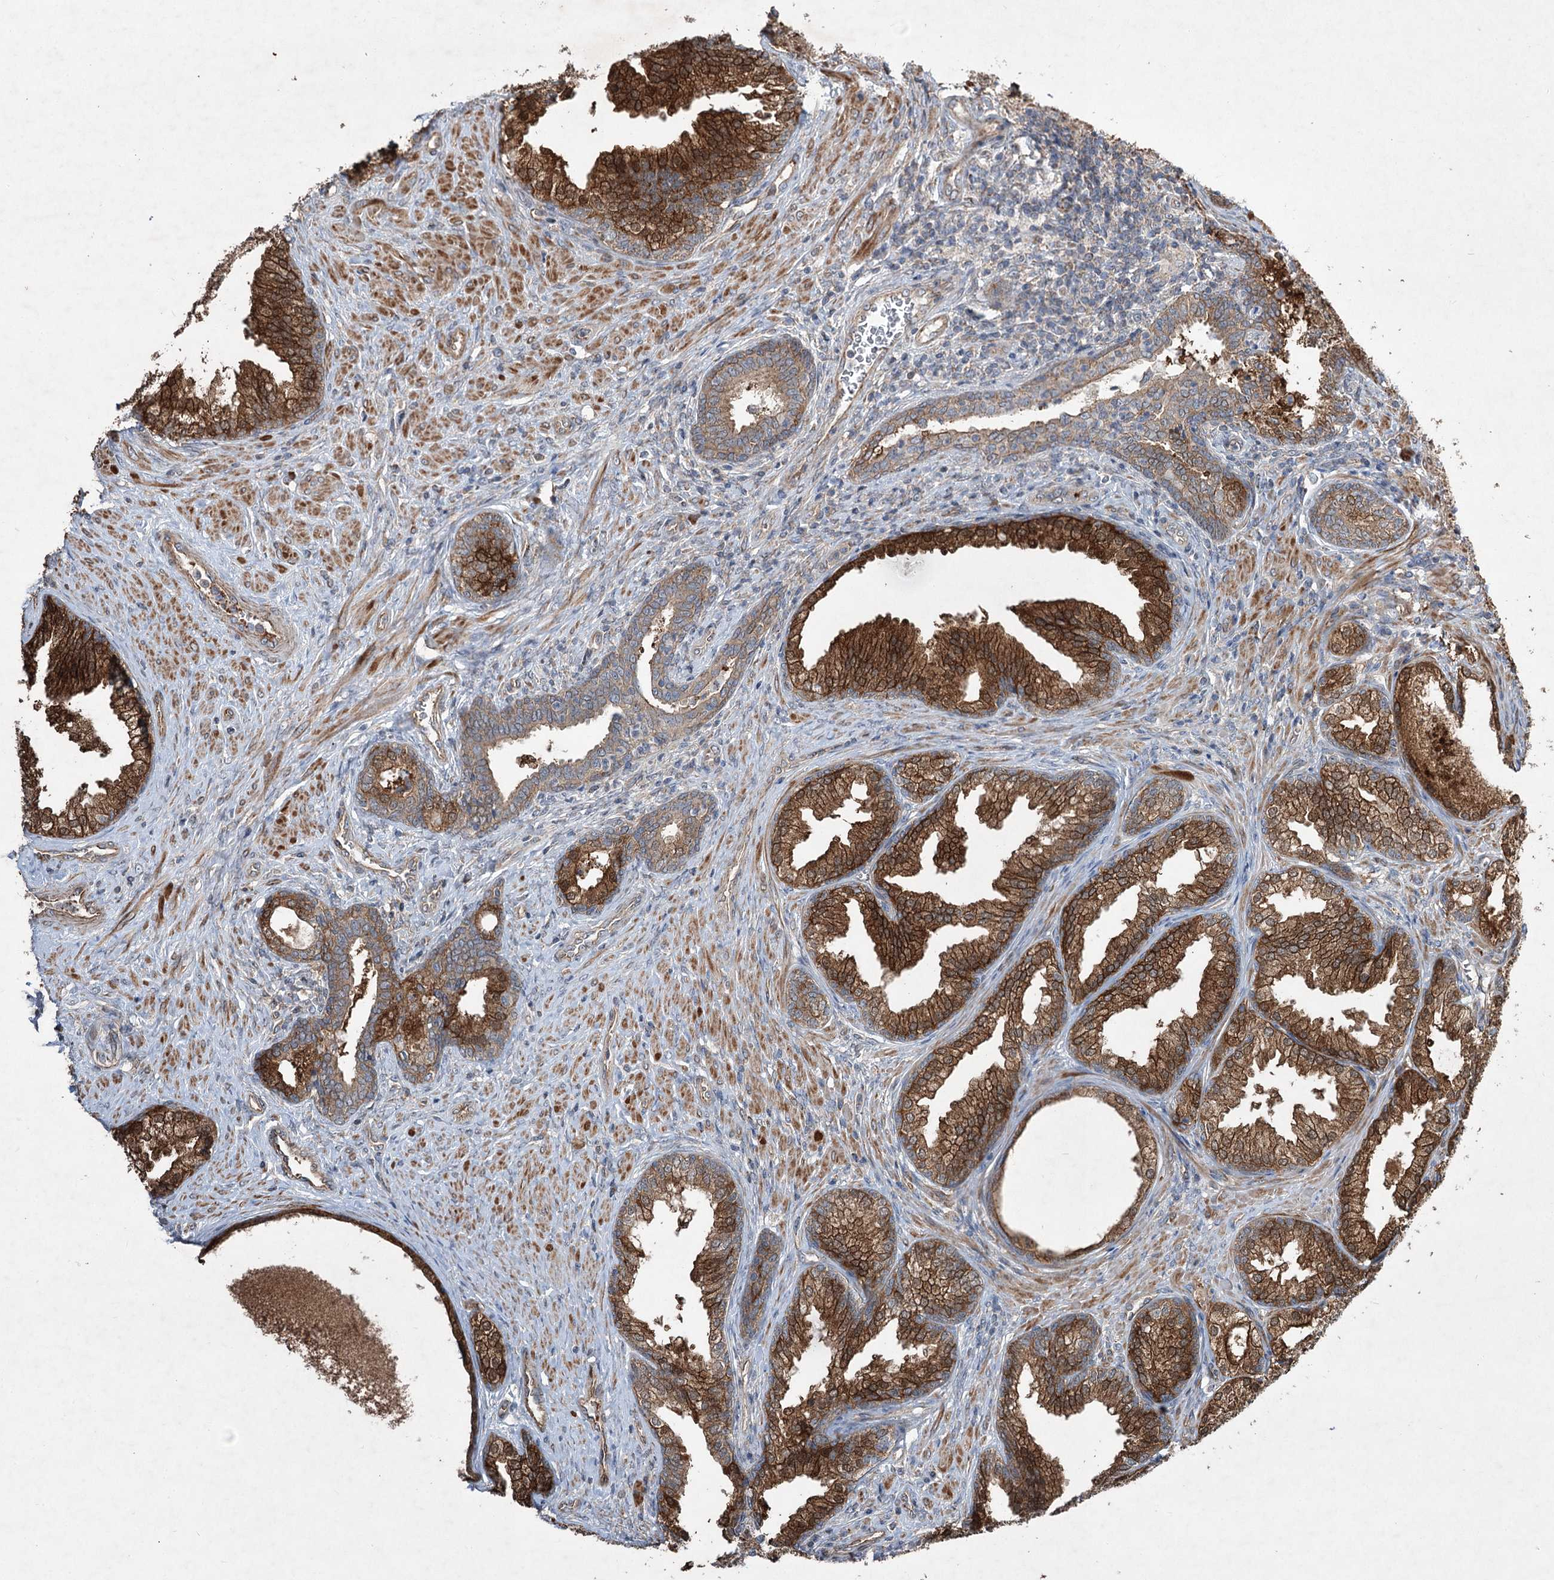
{"staining": {"intensity": "strong", "quantity": ">75%", "location": "cytoplasmic/membranous"}, "tissue": "prostate", "cell_type": "Glandular cells", "image_type": "normal", "snomed": [{"axis": "morphology", "description": "Normal tissue, NOS"}, {"axis": "topography", "description": "Prostate"}], "caption": "Immunohistochemistry image of benign human prostate stained for a protein (brown), which reveals high levels of strong cytoplasmic/membranous staining in about >75% of glandular cells.", "gene": "SERINC5", "patient": {"sex": "male", "age": 76}}